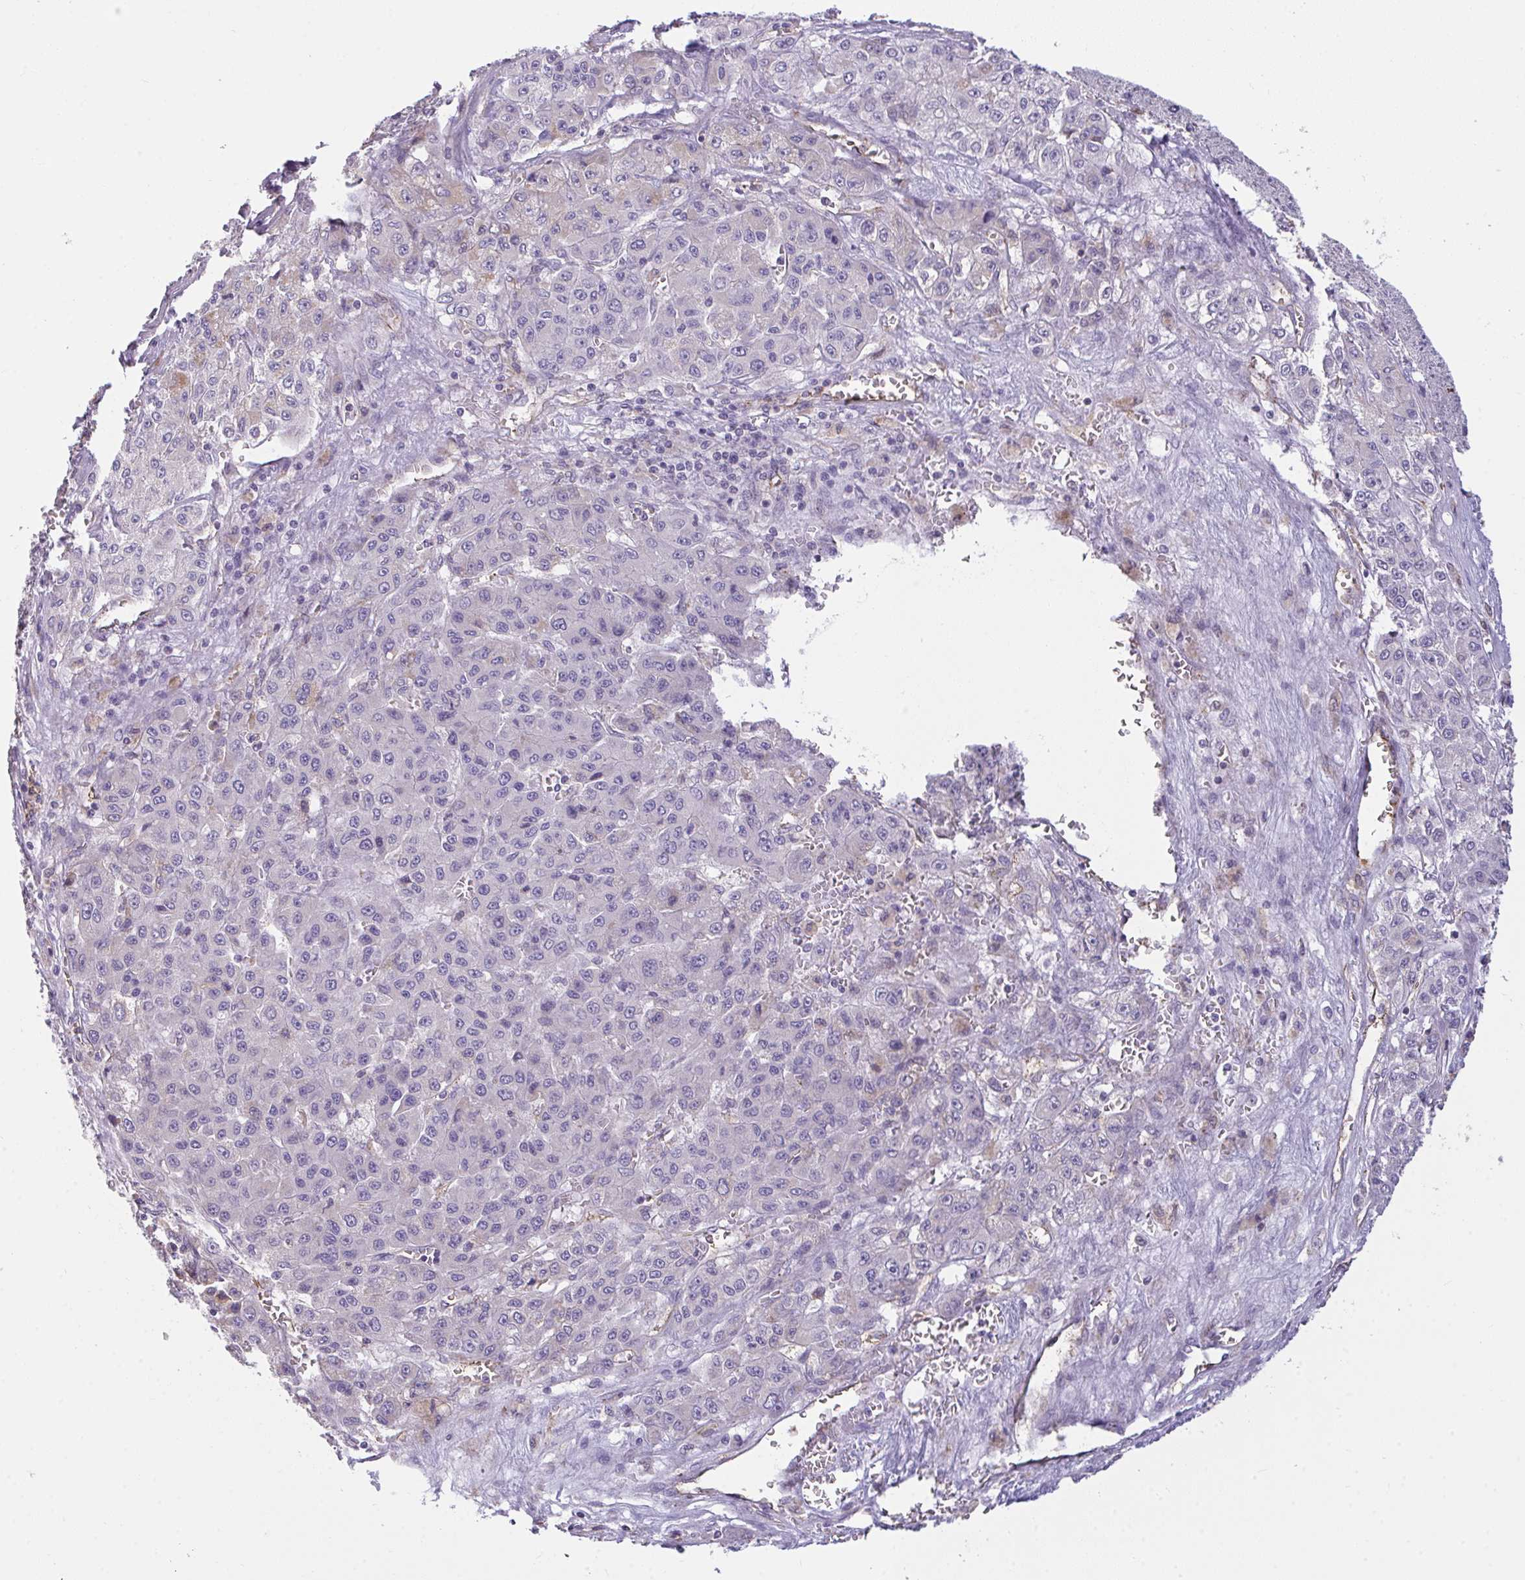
{"staining": {"intensity": "negative", "quantity": "none", "location": "none"}, "tissue": "liver cancer", "cell_type": "Tumor cells", "image_type": "cancer", "snomed": [{"axis": "morphology", "description": "Carcinoma, Hepatocellular, NOS"}, {"axis": "topography", "description": "Liver"}], "caption": "Hepatocellular carcinoma (liver) stained for a protein using immunohistochemistry (IHC) demonstrates no positivity tumor cells.", "gene": "SEMA6B", "patient": {"sex": "male", "age": 70}}